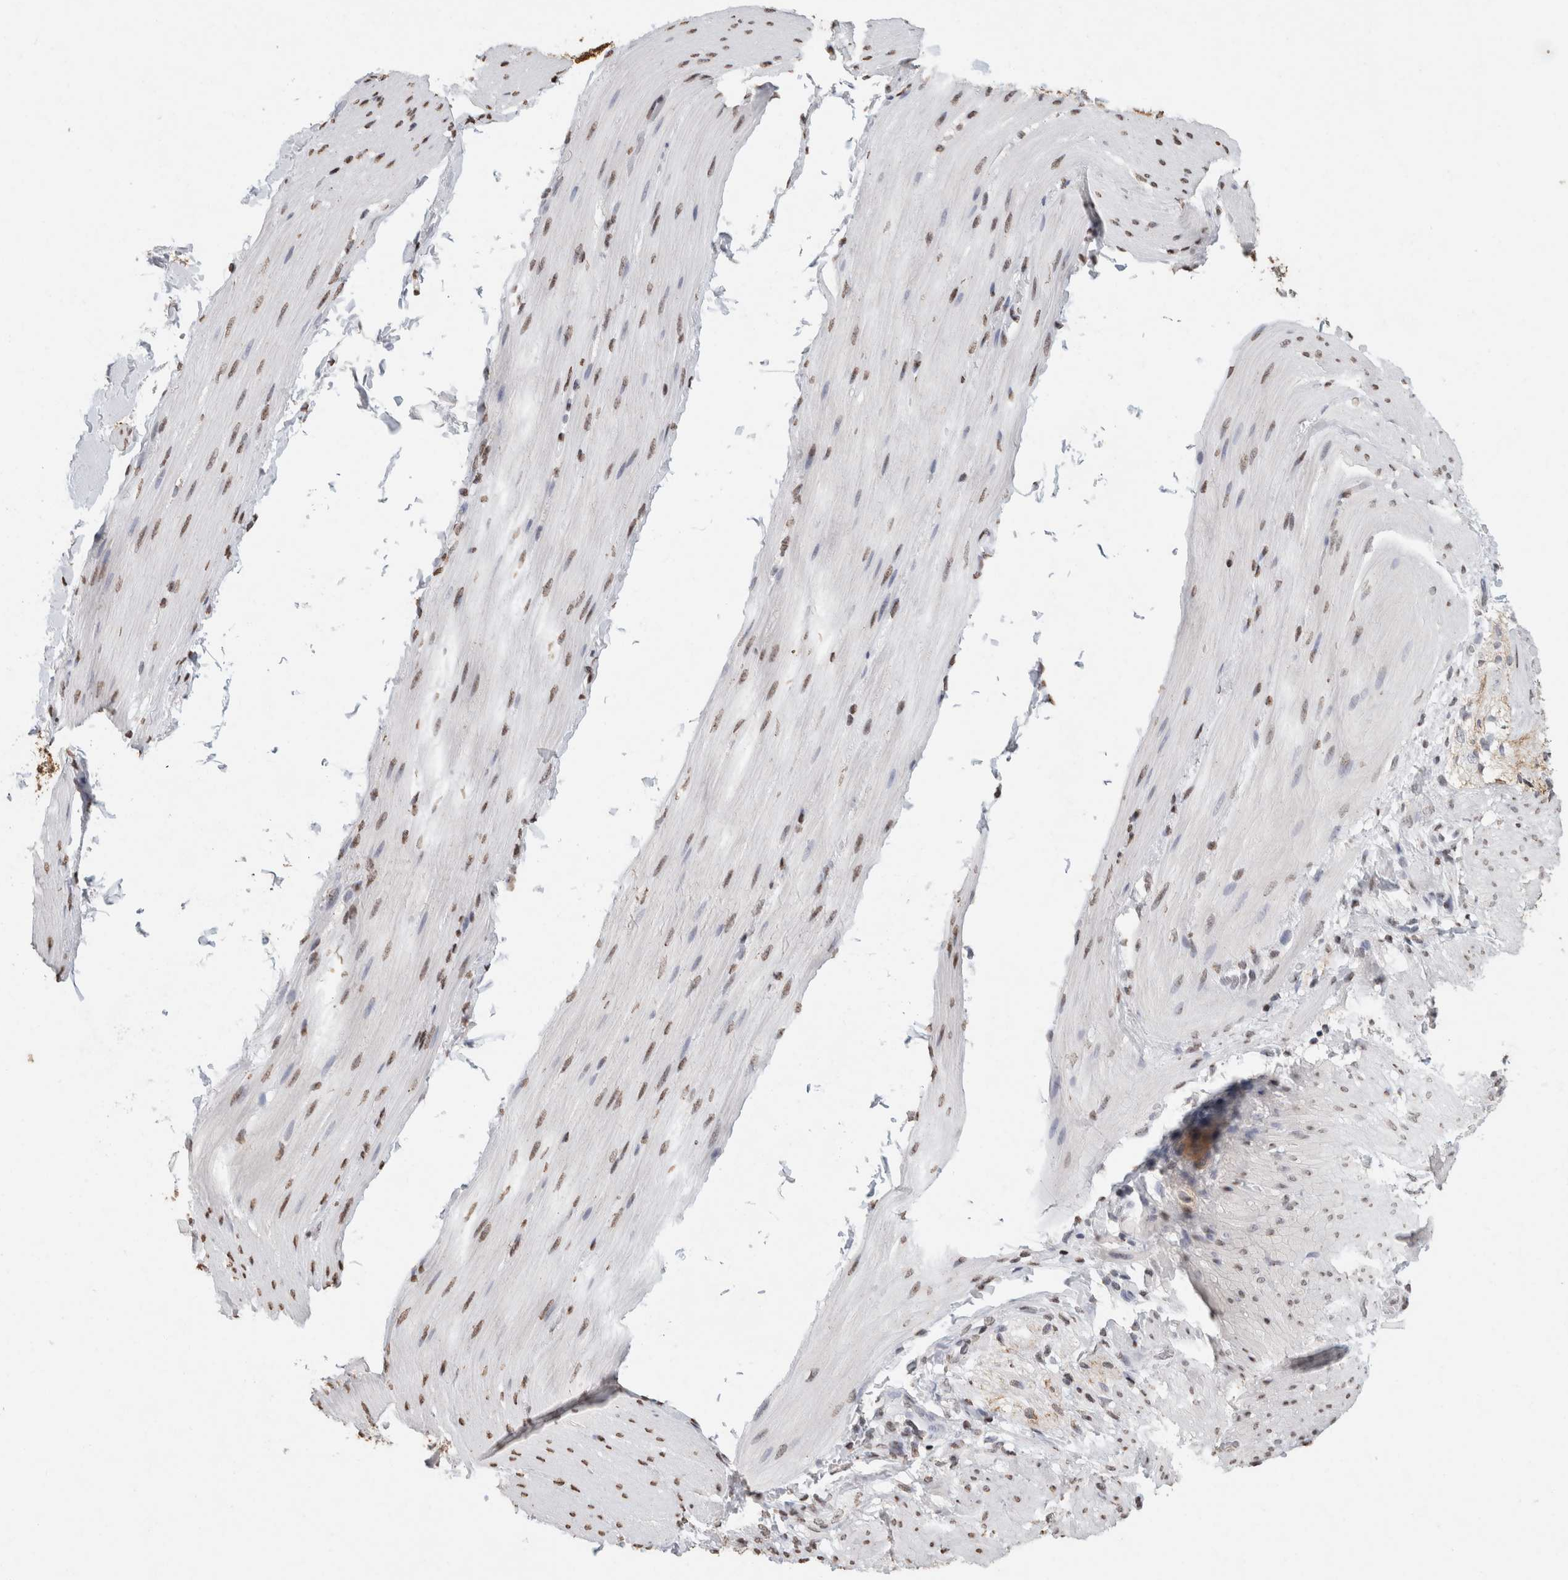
{"staining": {"intensity": "weak", "quantity": "<25%", "location": "nuclear"}, "tissue": "smooth muscle", "cell_type": "Smooth muscle cells", "image_type": "normal", "snomed": [{"axis": "morphology", "description": "Normal tissue, NOS"}, {"axis": "topography", "description": "Smooth muscle"}, {"axis": "topography", "description": "Small intestine"}], "caption": "A histopathology image of human smooth muscle is negative for staining in smooth muscle cells. (Stains: DAB (3,3'-diaminobenzidine) IHC with hematoxylin counter stain, Microscopy: brightfield microscopy at high magnification).", "gene": "CNTN1", "patient": {"sex": "female", "age": 84}}